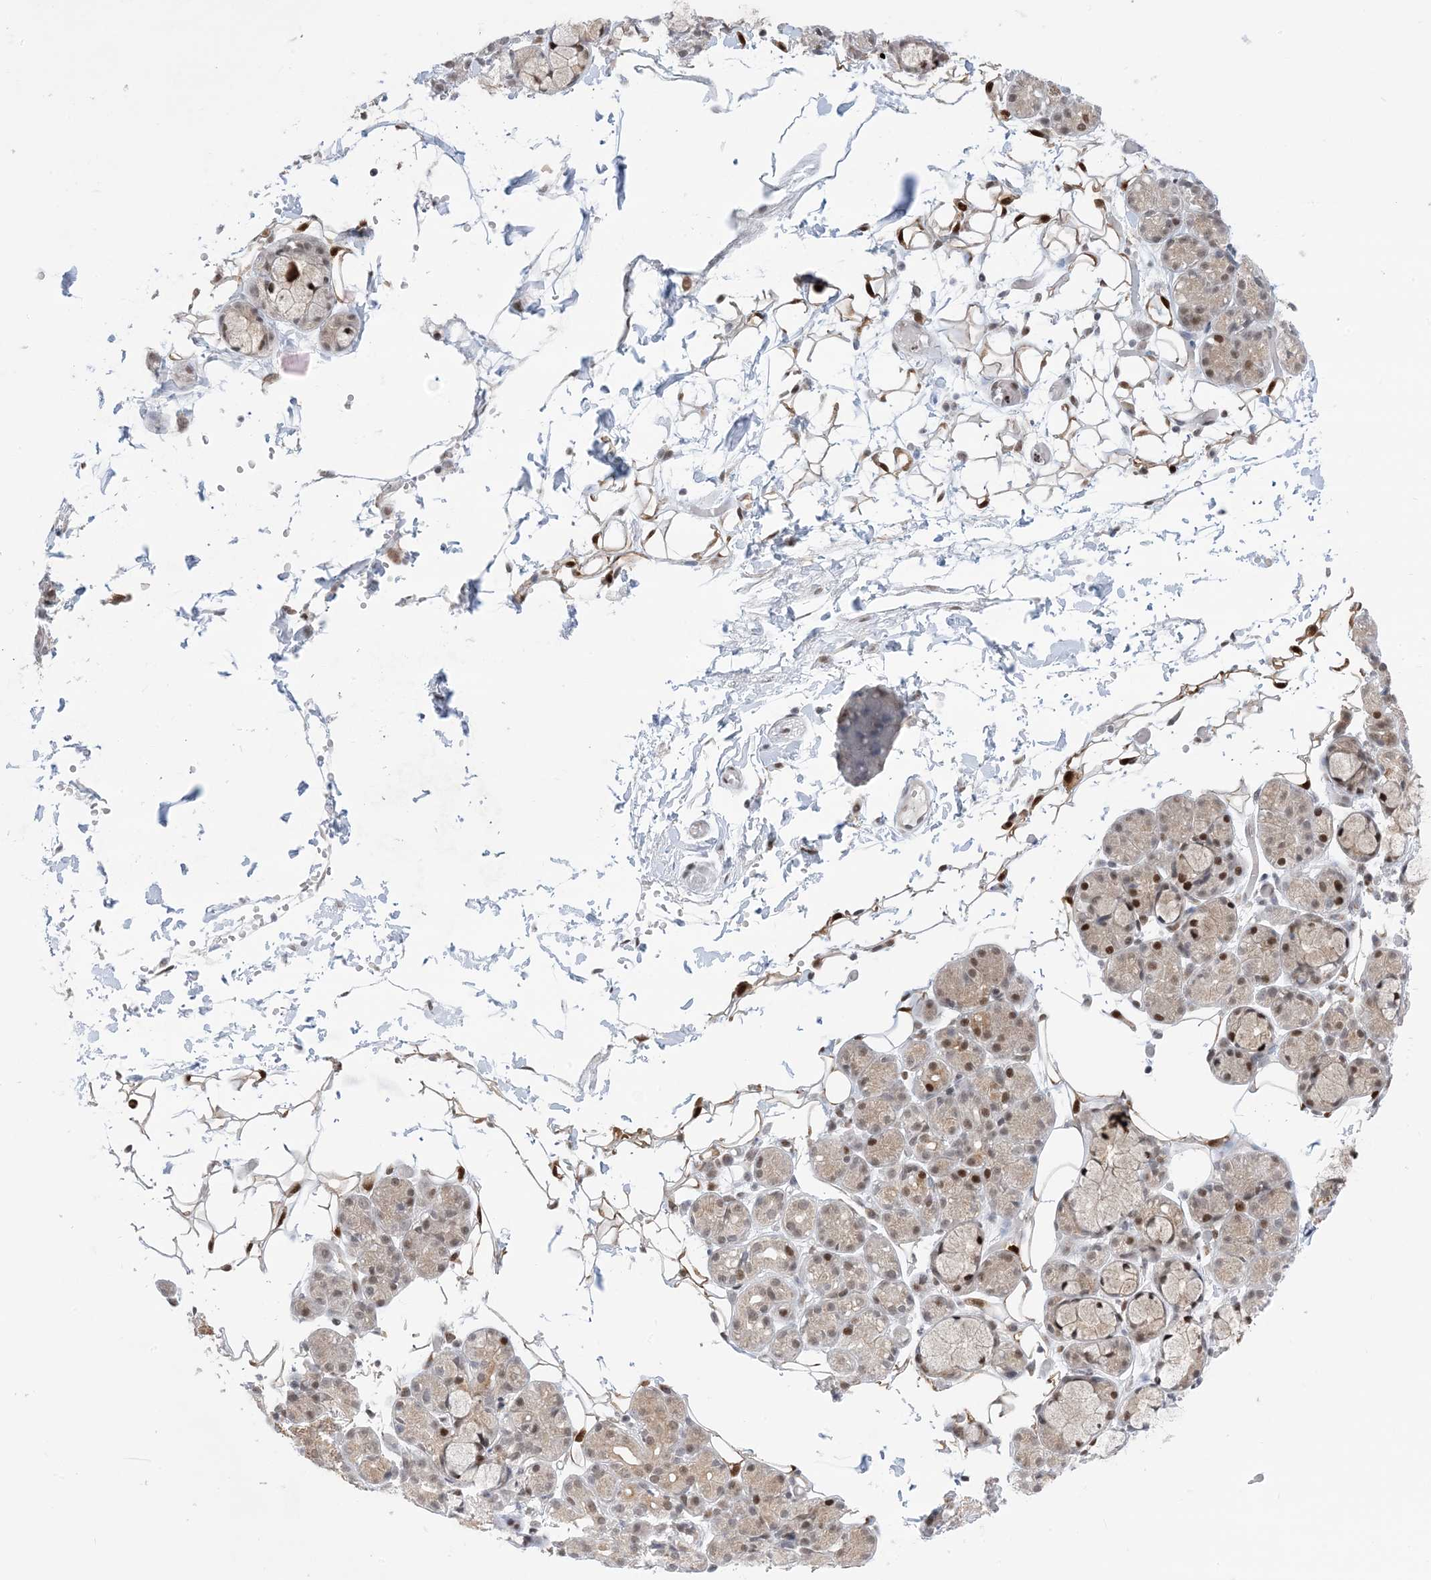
{"staining": {"intensity": "strong", "quantity": "25%-75%", "location": "cytoplasmic/membranous,nuclear"}, "tissue": "salivary gland", "cell_type": "Glandular cells", "image_type": "normal", "snomed": [{"axis": "morphology", "description": "Normal tissue, NOS"}, {"axis": "topography", "description": "Salivary gland"}], "caption": "Salivary gland was stained to show a protein in brown. There is high levels of strong cytoplasmic/membranous,nuclear staining in about 25%-75% of glandular cells. (Brightfield microscopy of DAB IHC at high magnification).", "gene": "TFPT", "patient": {"sex": "male", "age": 63}}